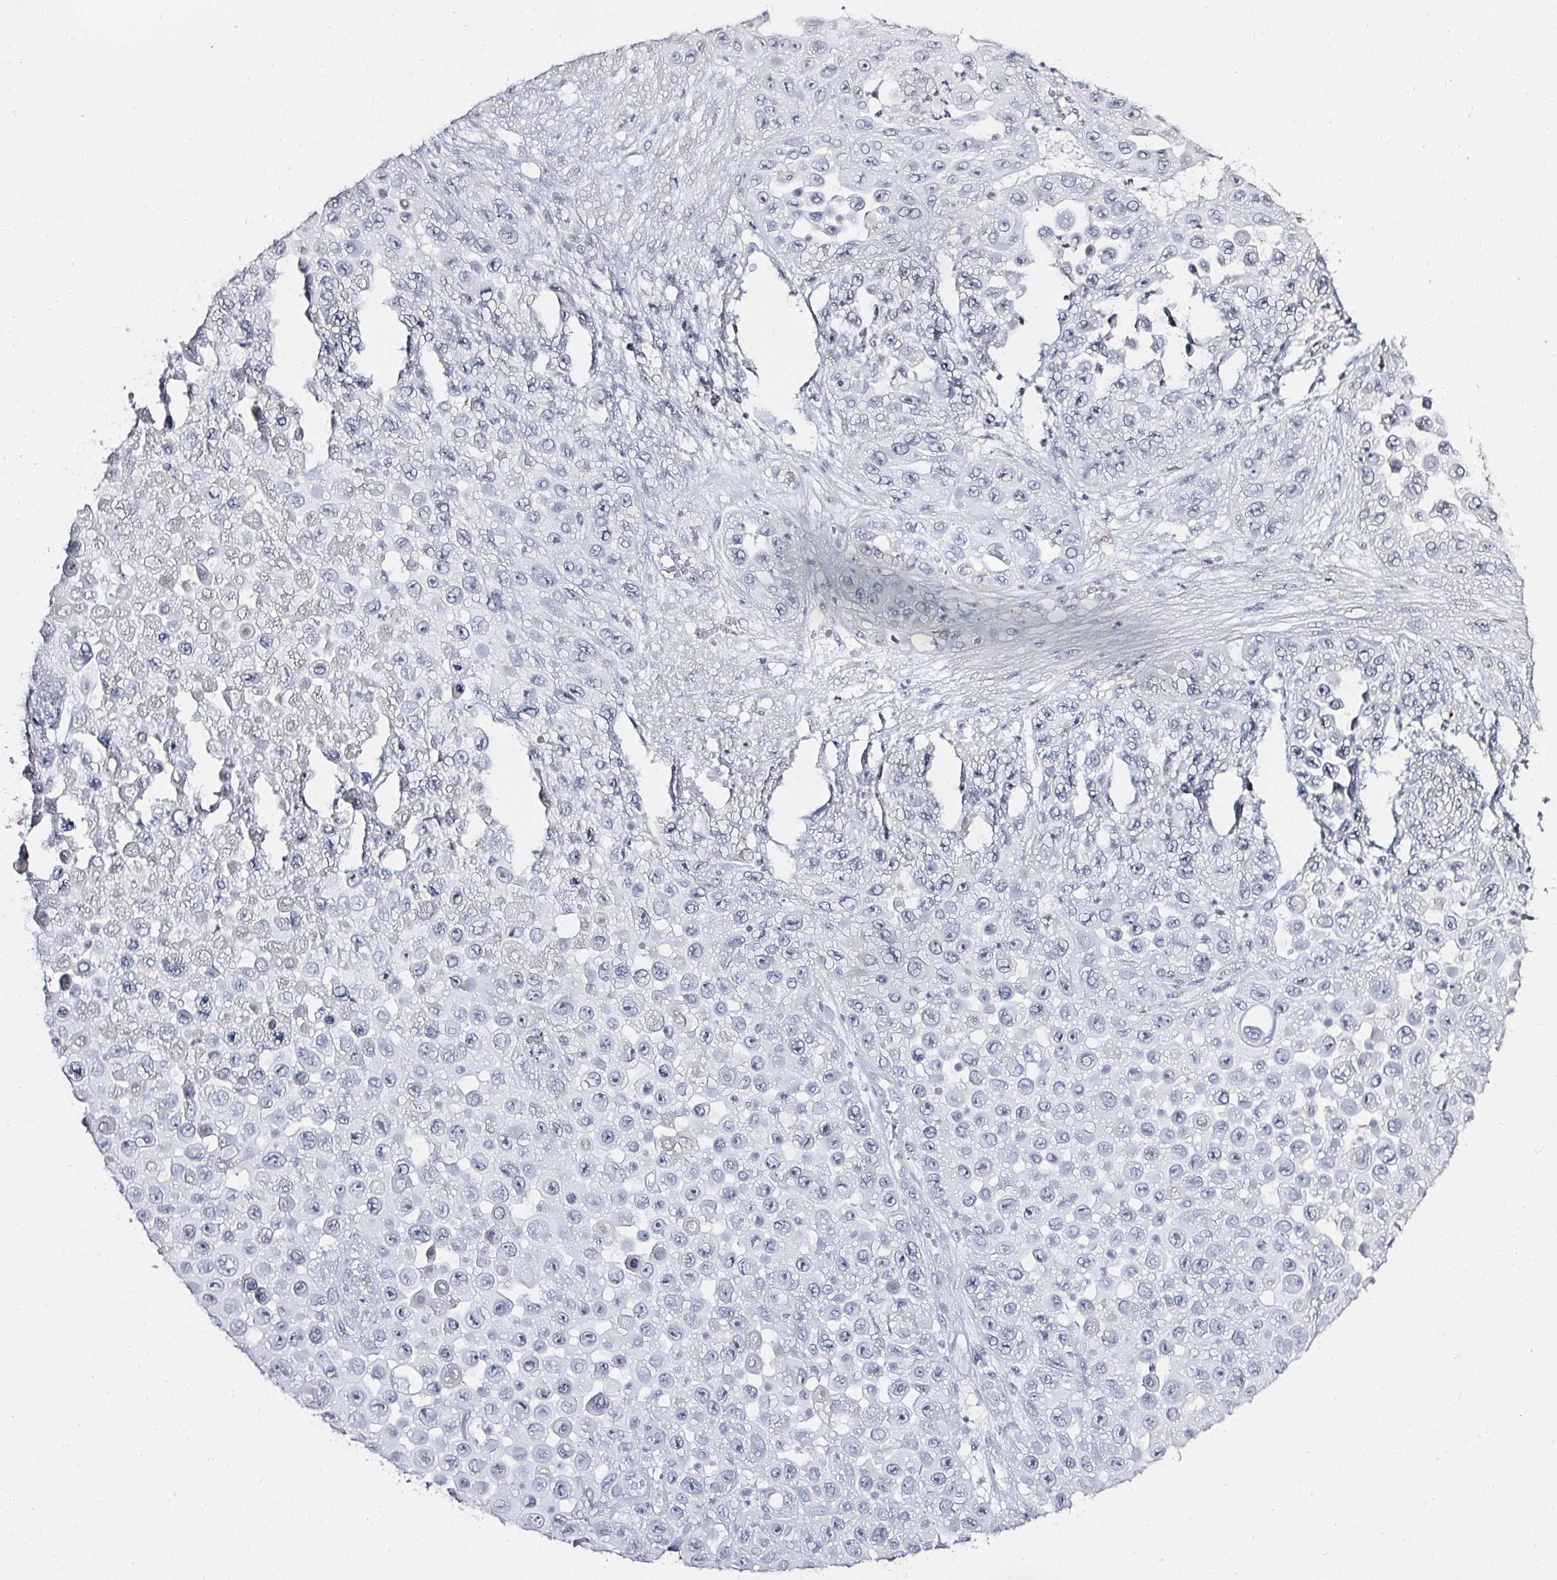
{"staining": {"intensity": "negative", "quantity": "none", "location": "none"}, "tissue": "skin cancer", "cell_type": "Tumor cells", "image_type": "cancer", "snomed": [{"axis": "morphology", "description": "Squamous cell carcinoma, NOS"}, {"axis": "topography", "description": "Skin"}], "caption": "Human skin cancer (squamous cell carcinoma) stained for a protein using immunohistochemistry (IHC) displays no staining in tumor cells.", "gene": "ACAN", "patient": {"sex": "male", "age": 81}}